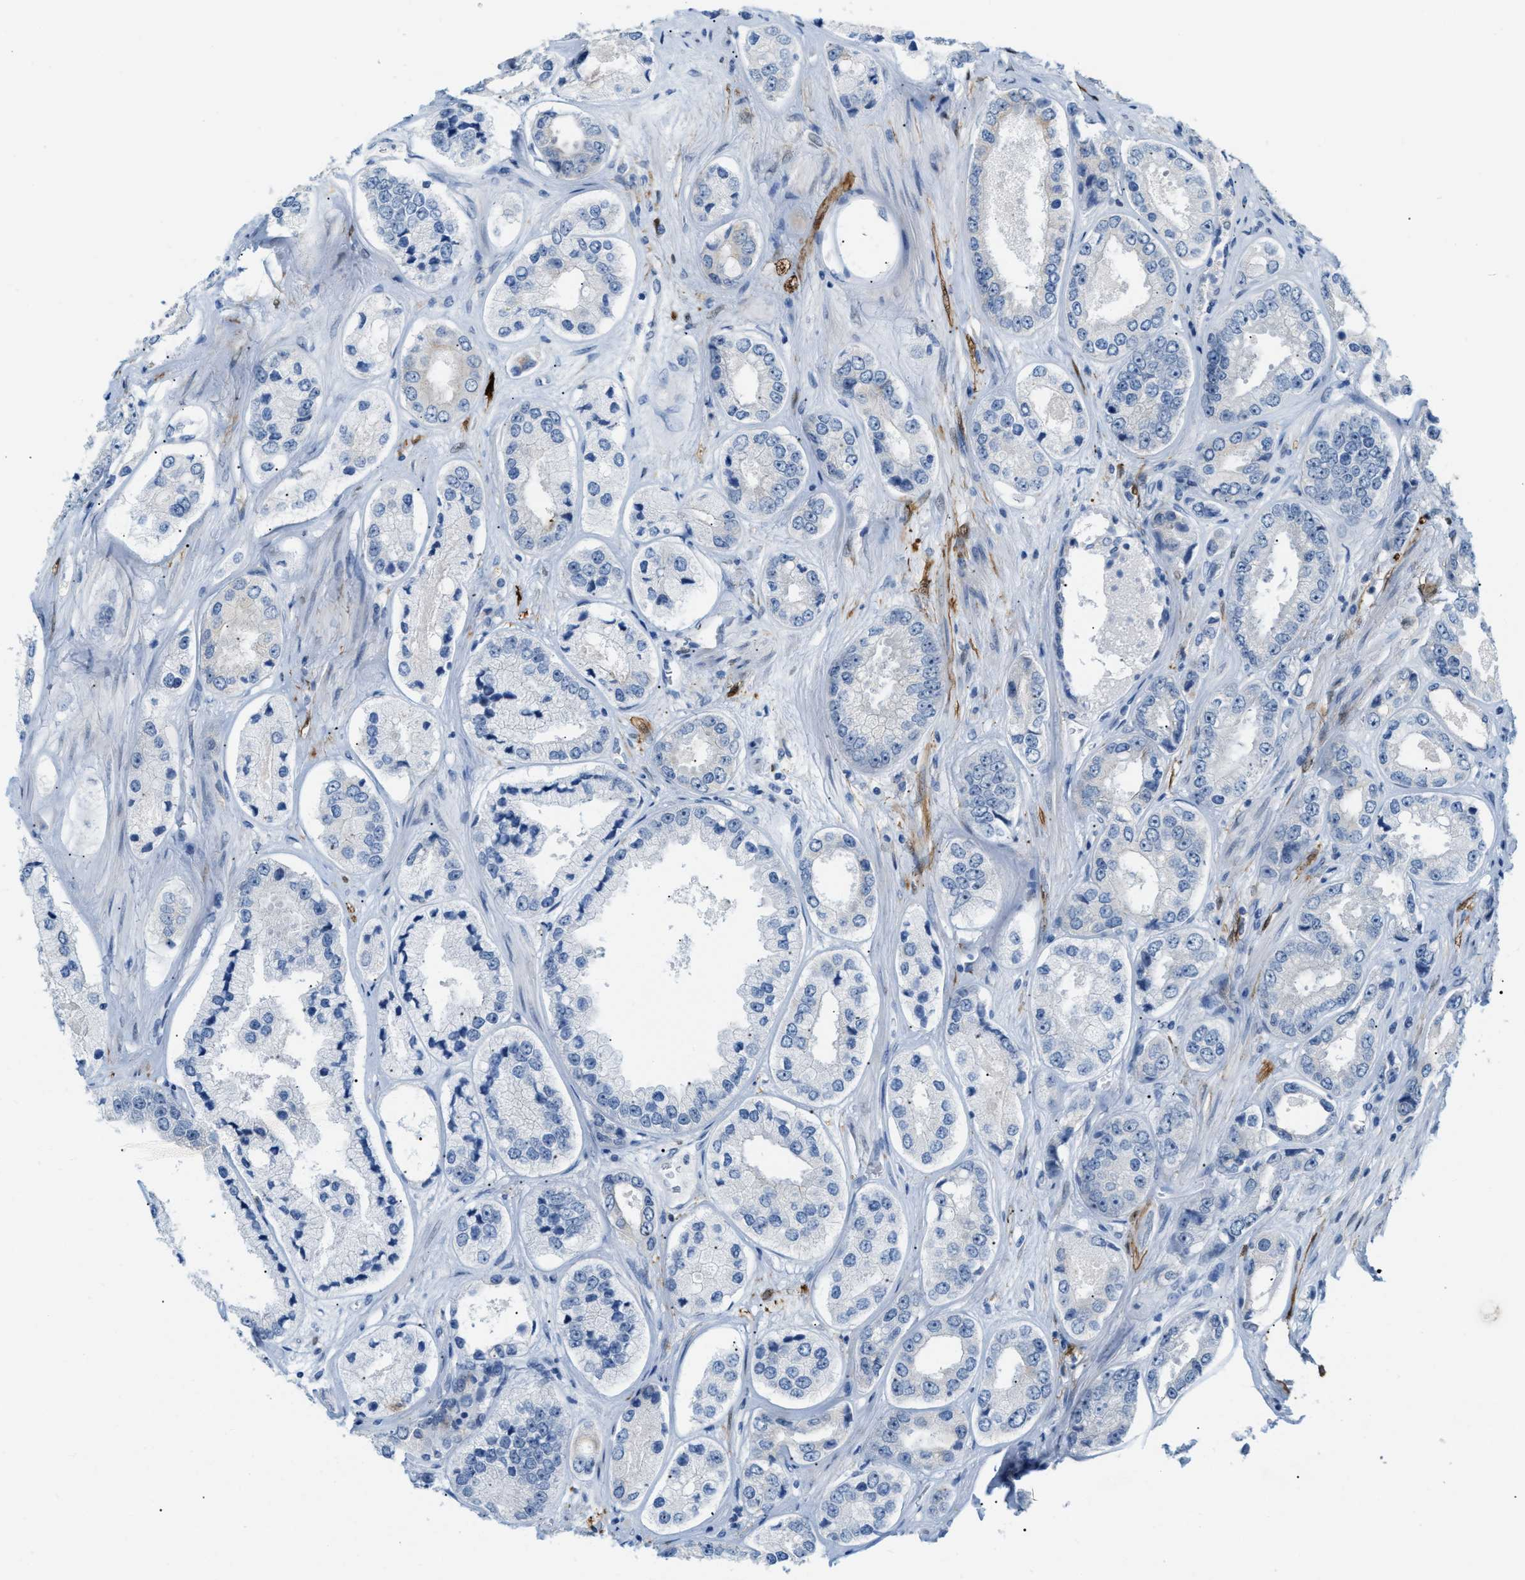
{"staining": {"intensity": "negative", "quantity": "none", "location": "none"}, "tissue": "prostate cancer", "cell_type": "Tumor cells", "image_type": "cancer", "snomed": [{"axis": "morphology", "description": "Adenocarcinoma, High grade"}, {"axis": "topography", "description": "Prostate"}], "caption": "An immunohistochemistry (IHC) photomicrograph of prostate cancer (high-grade adenocarcinoma) is shown. There is no staining in tumor cells of prostate cancer (high-grade adenocarcinoma).", "gene": "PHRF1", "patient": {"sex": "male", "age": 61}}